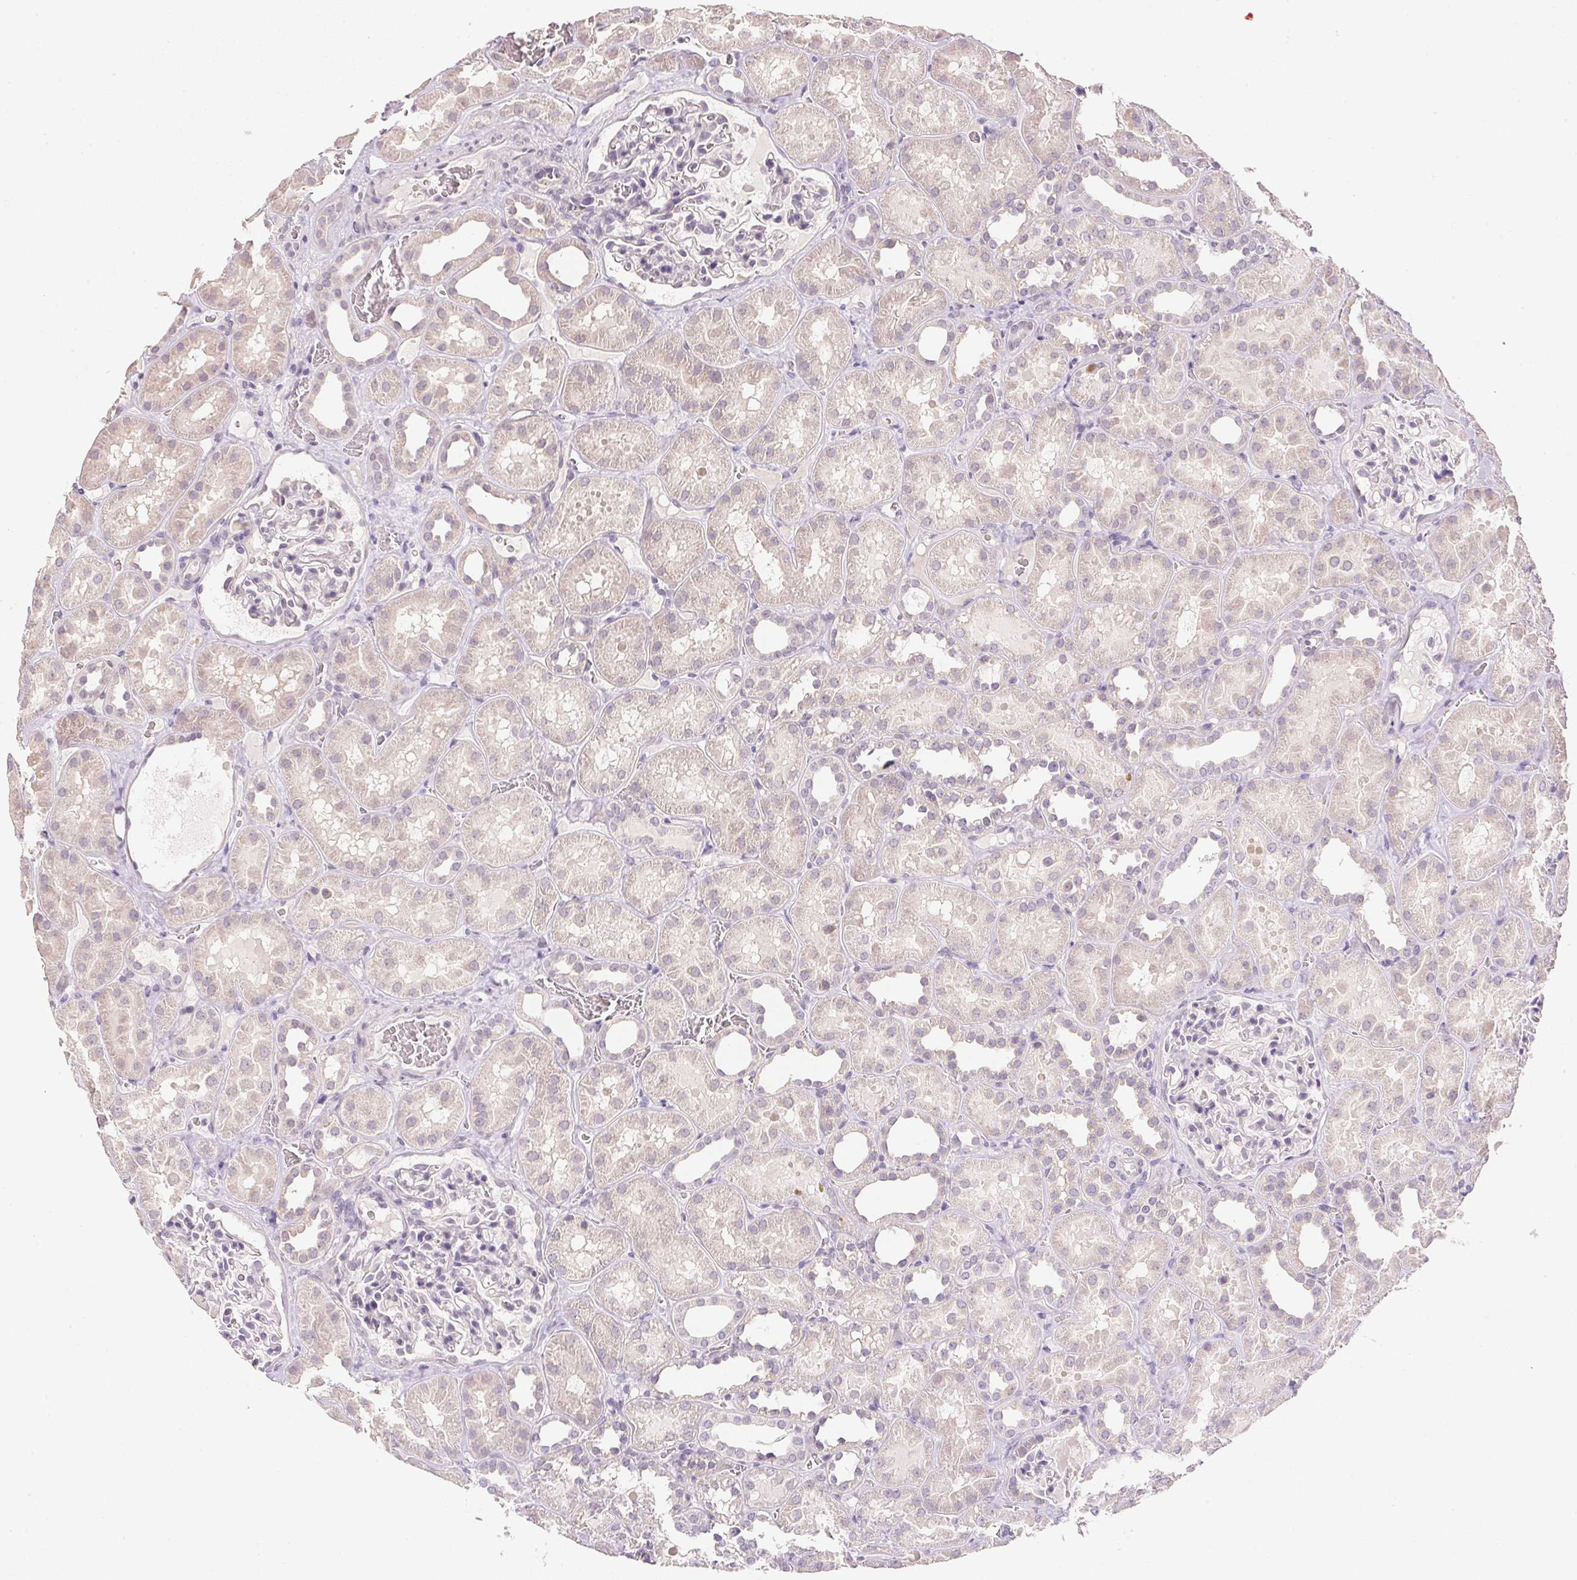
{"staining": {"intensity": "negative", "quantity": "none", "location": "none"}, "tissue": "kidney", "cell_type": "Cells in glomeruli", "image_type": "normal", "snomed": [{"axis": "morphology", "description": "Normal tissue, NOS"}, {"axis": "topography", "description": "Kidney"}], "caption": "This histopathology image is of benign kidney stained with immunohistochemistry (IHC) to label a protein in brown with the nuclei are counter-stained blue. There is no staining in cells in glomeruli.", "gene": "DHCR24", "patient": {"sex": "female", "age": 41}}